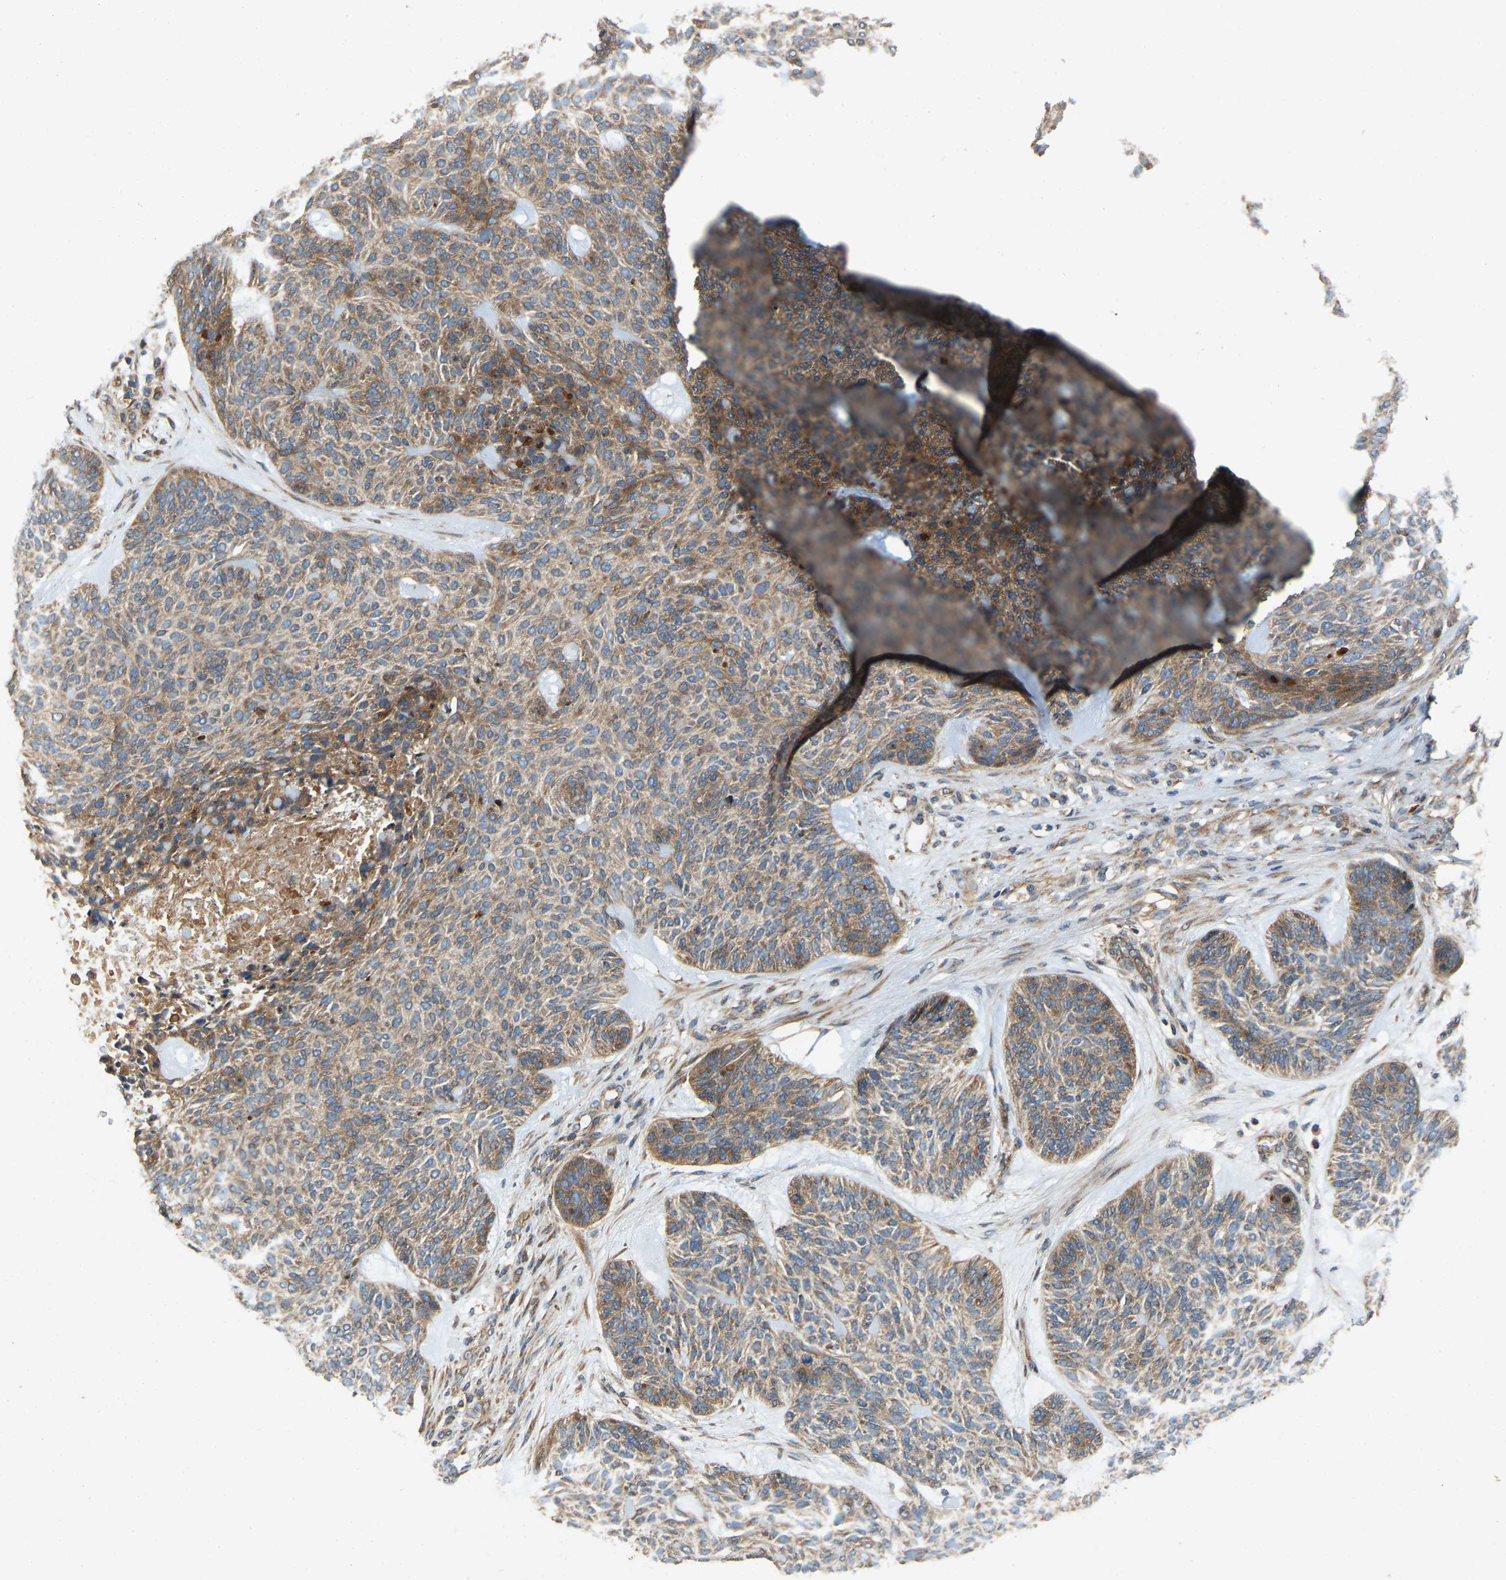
{"staining": {"intensity": "moderate", "quantity": ">75%", "location": "cytoplasmic/membranous"}, "tissue": "skin cancer", "cell_type": "Tumor cells", "image_type": "cancer", "snomed": [{"axis": "morphology", "description": "Basal cell carcinoma"}, {"axis": "topography", "description": "Skin"}], "caption": "A high-resolution micrograph shows IHC staining of skin basal cell carcinoma, which exhibits moderate cytoplasmic/membranous staining in about >75% of tumor cells. (brown staining indicates protein expression, while blue staining denotes nuclei).", "gene": "SAMD9L", "patient": {"sex": "male", "age": 55}}